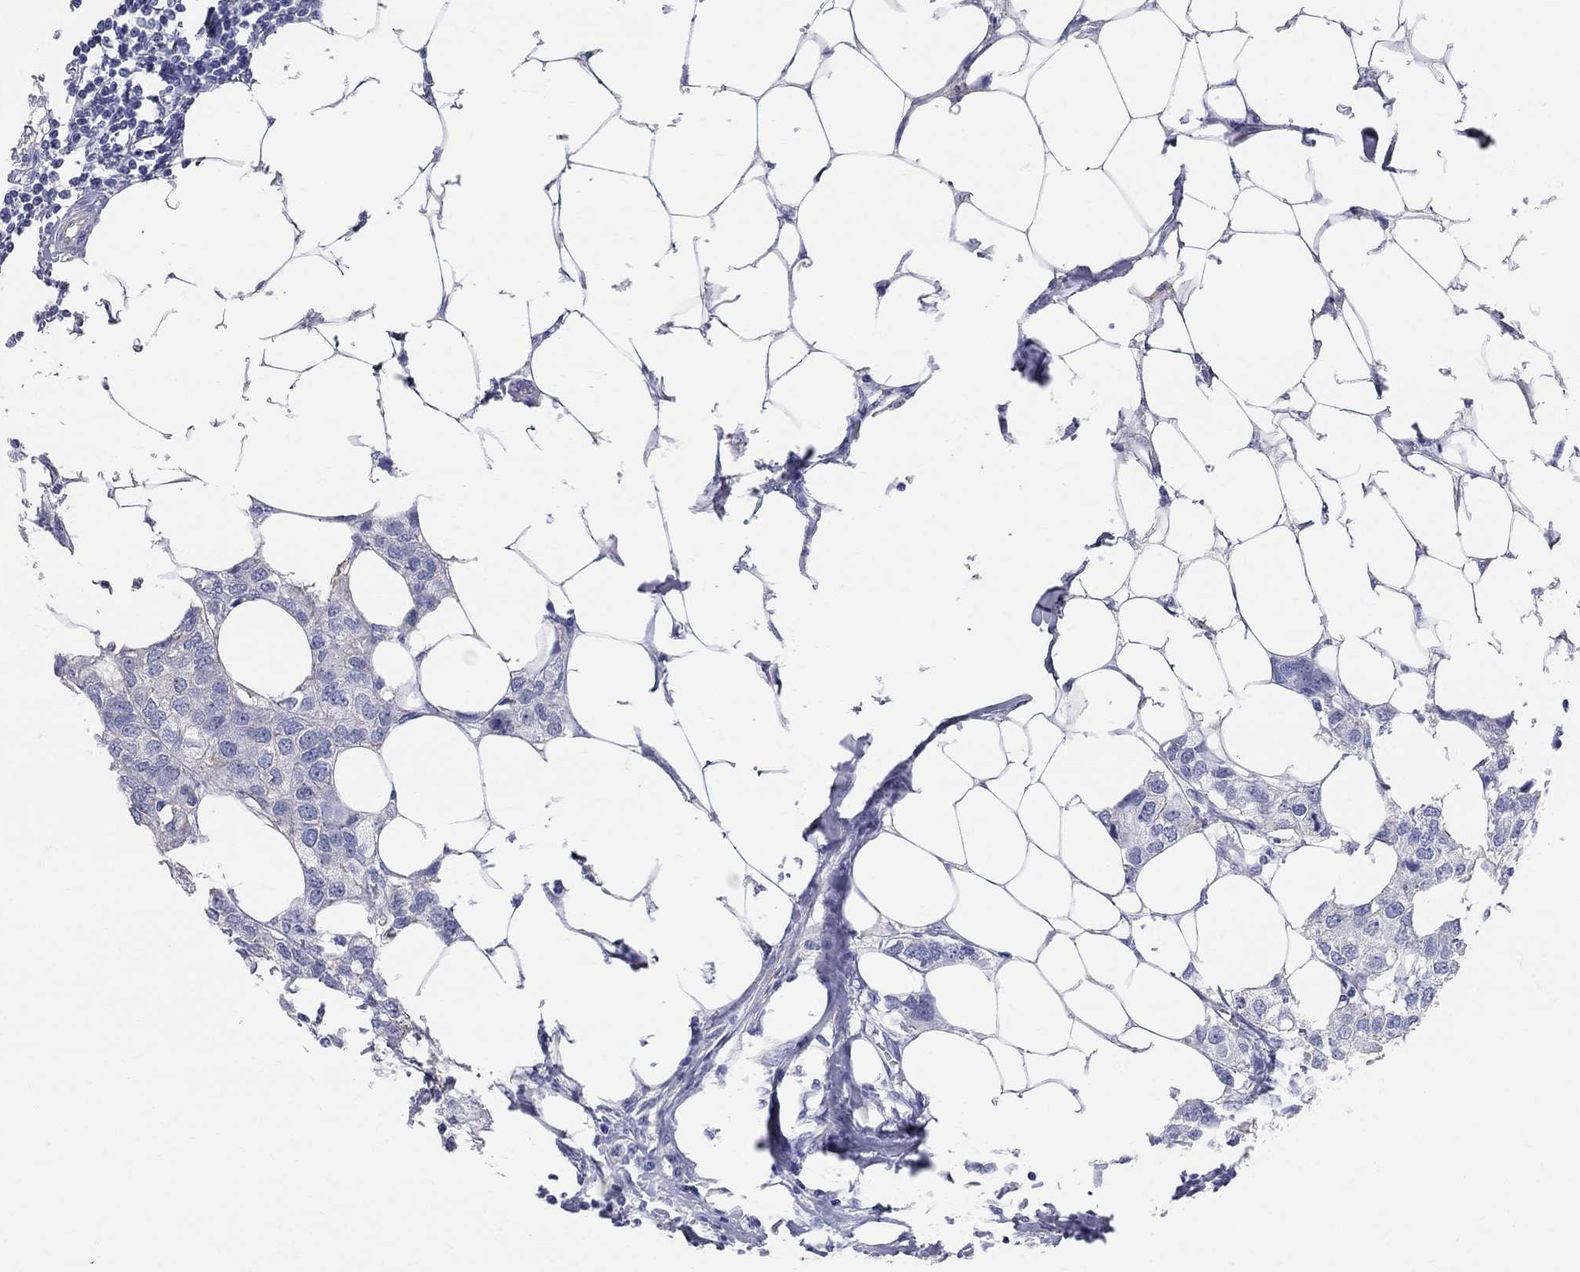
{"staining": {"intensity": "negative", "quantity": "none", "location": "none"}, "tissue": "breast cancer", "cell_type": "Tumor cells", "image_type": "cancer", "snomed": [{"axis": "morphology", "description": "Duct carcinoma"}, {"axis": "topography", "description": "Breast"}], "caption": "Immunohistochemistry of human breast cancer displays no expression in tumor cells. The staining is performed using DAB brown chromogen with nuclei counter-stained in using hematoxylin.", "gene": "AOX1", "patient": {"sex": "female", "age": 80}}